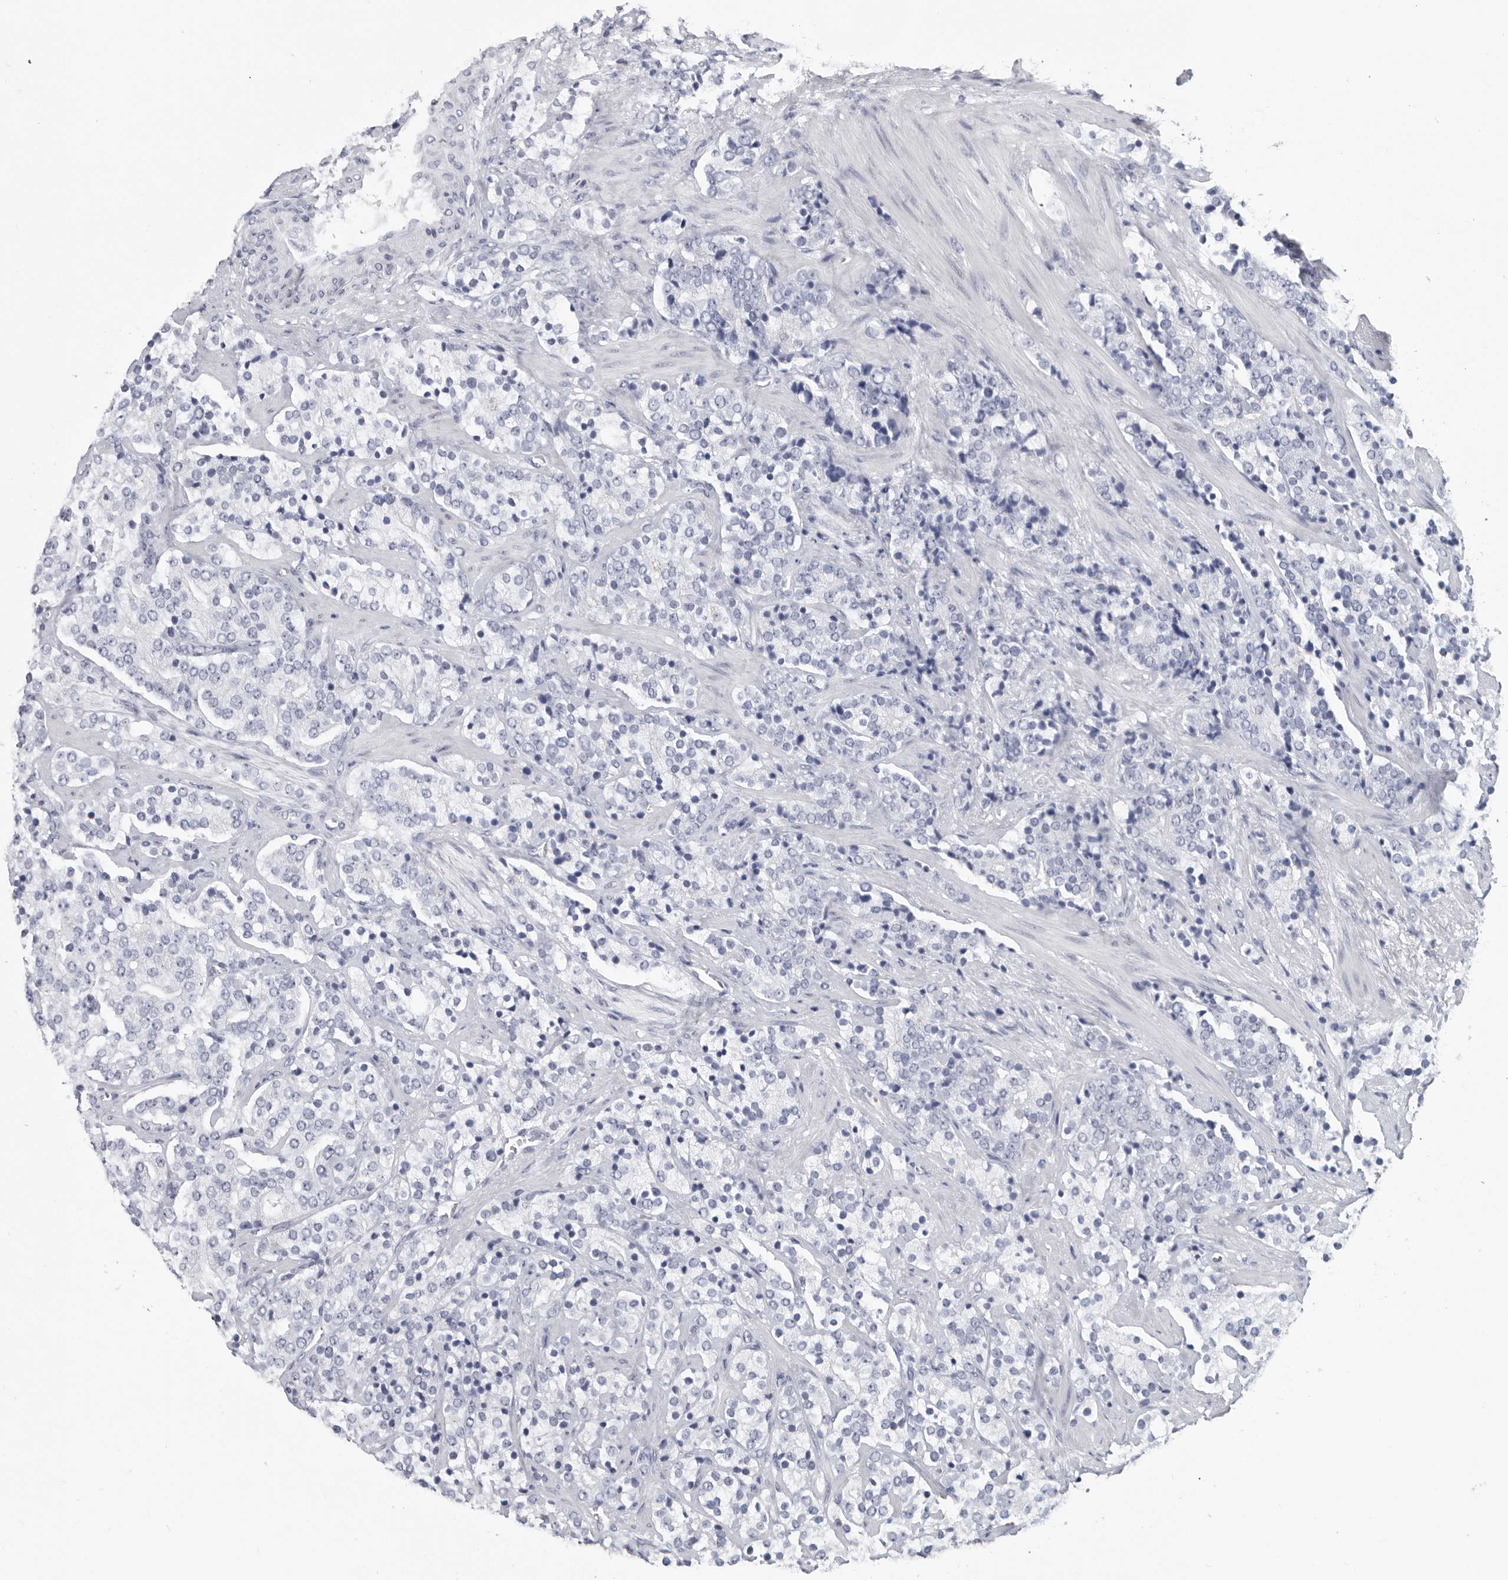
{"staining": {"intensity": "negative", "quantity": "none", "location": "none"}, "tissue": "prostate cancer", "cell_type": "Tumor cells", "image_type": "cancer", "snomed": [{"axis": "morphology", "description": "Adenocarcinoma, High grade"}, {"axis": "topography", "description": "Prostate"}], "caption": "An immunohistochemistry histopathology image of prostate cancer (high-grade adenocarcinoma) is shown. There is no staining in tumor cells of prostate cancer (high-grade adenocarcinoma).", "gene": "WRAP73", "patient": {"sex": "male", "age": 71}}